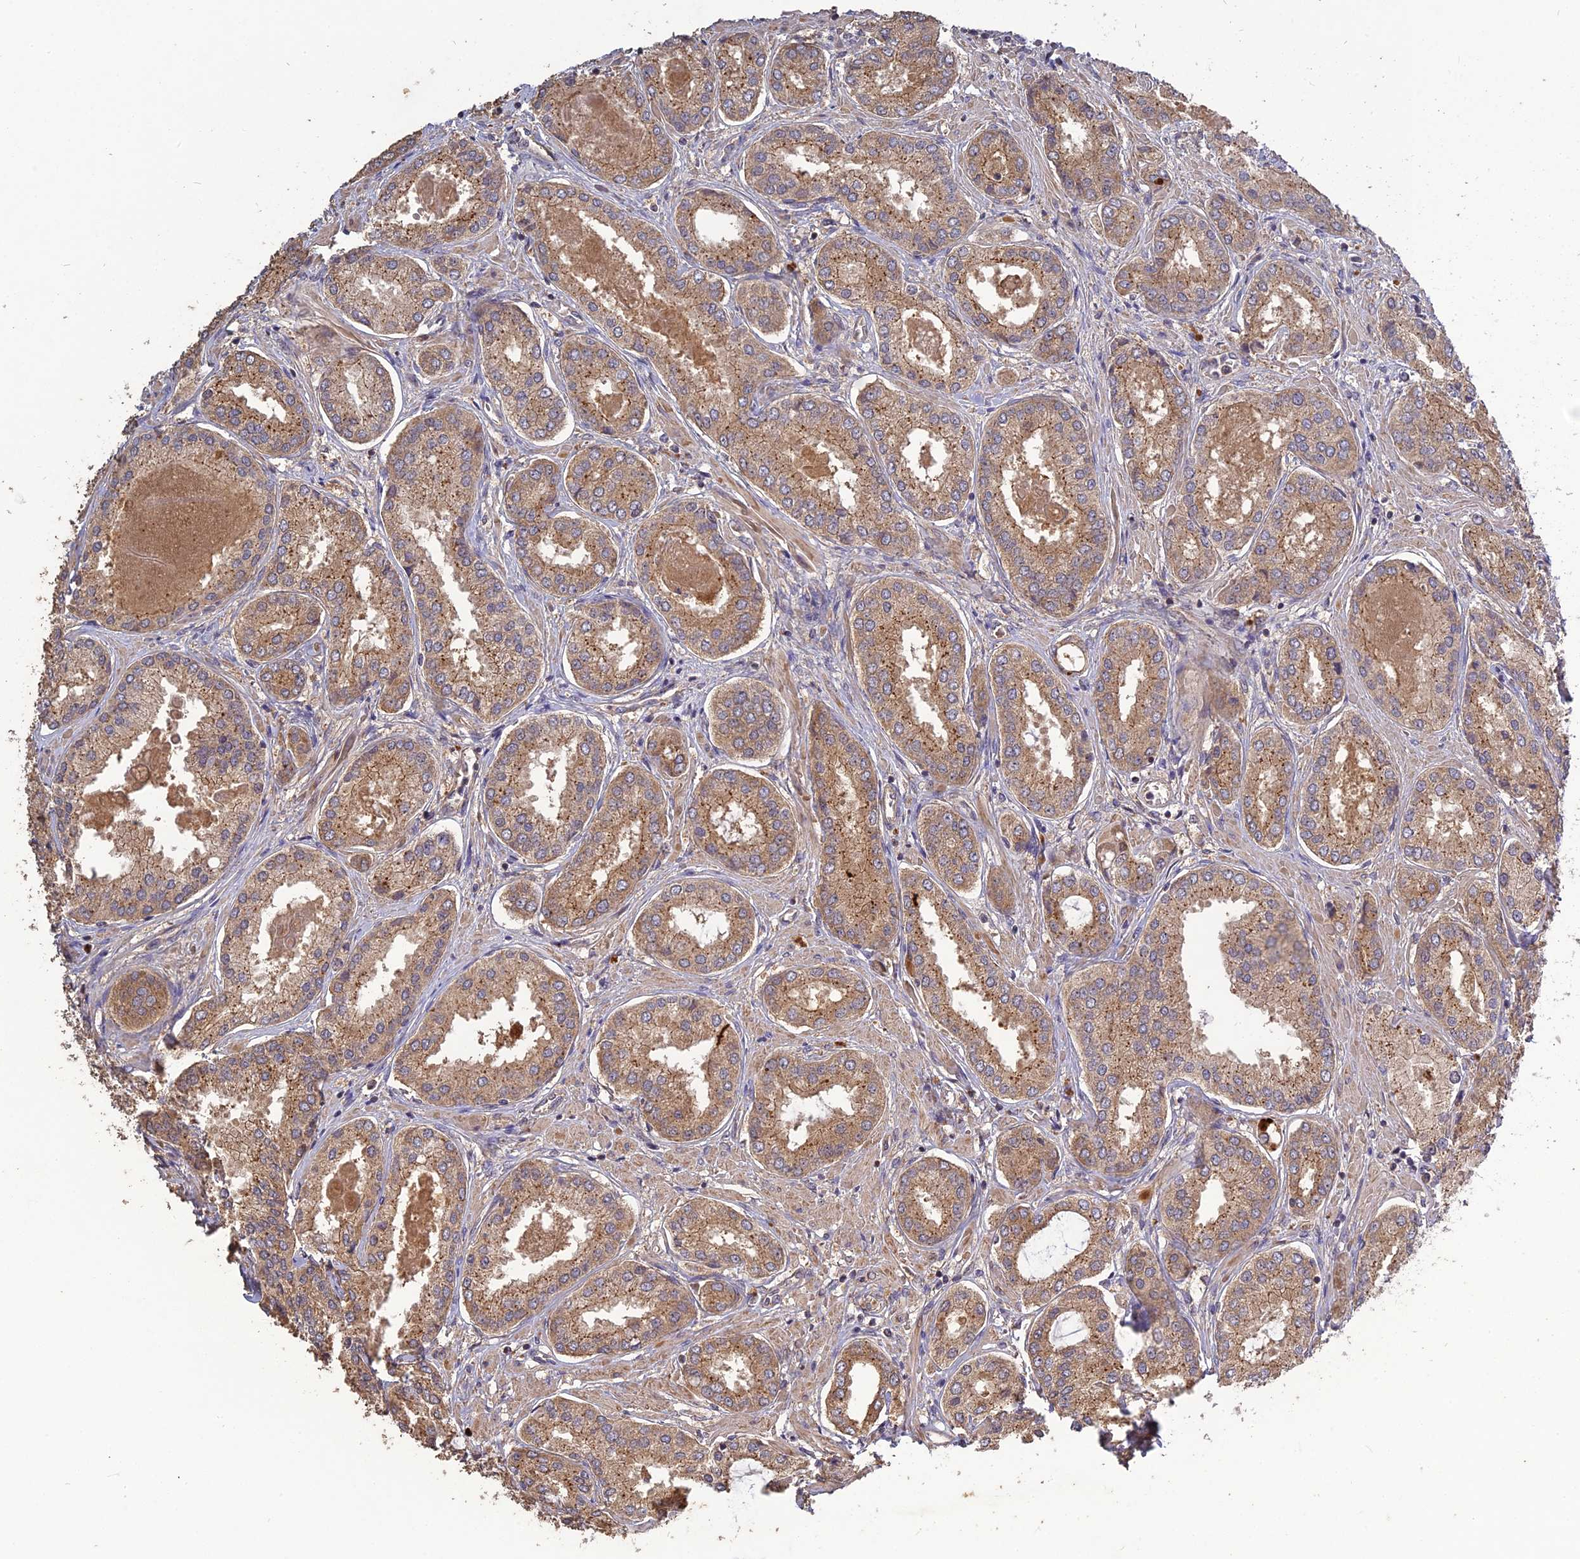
{"staining": {"intensity": "moderate", "quantity": ">75%", "location": "cytoplasmic/membranous"}, "tissue": "prostate cancer", "cell_type": "Tumor cells", "image_type": "cancer", "snomed": [{"axis": "morphology", "description": "Adenocarcinoma, Low grade"}, {"axis": "topography", "description": "Prostate"}], "caption": "Immunohistochemical staining of human prostate cancer displays medium levels of moderate cytoplasmic/membranous expression in approximately >75% of tumor cells. The staining was performed using DAB (3,3'-diaminobenzidine) to visualize the protein expression in brown, while the nuclei were stained in blue with hematoxylin (Magnification: 20x).", "gene": "ARHGAP40", "patient": {"sex": "male", "age": 68}}